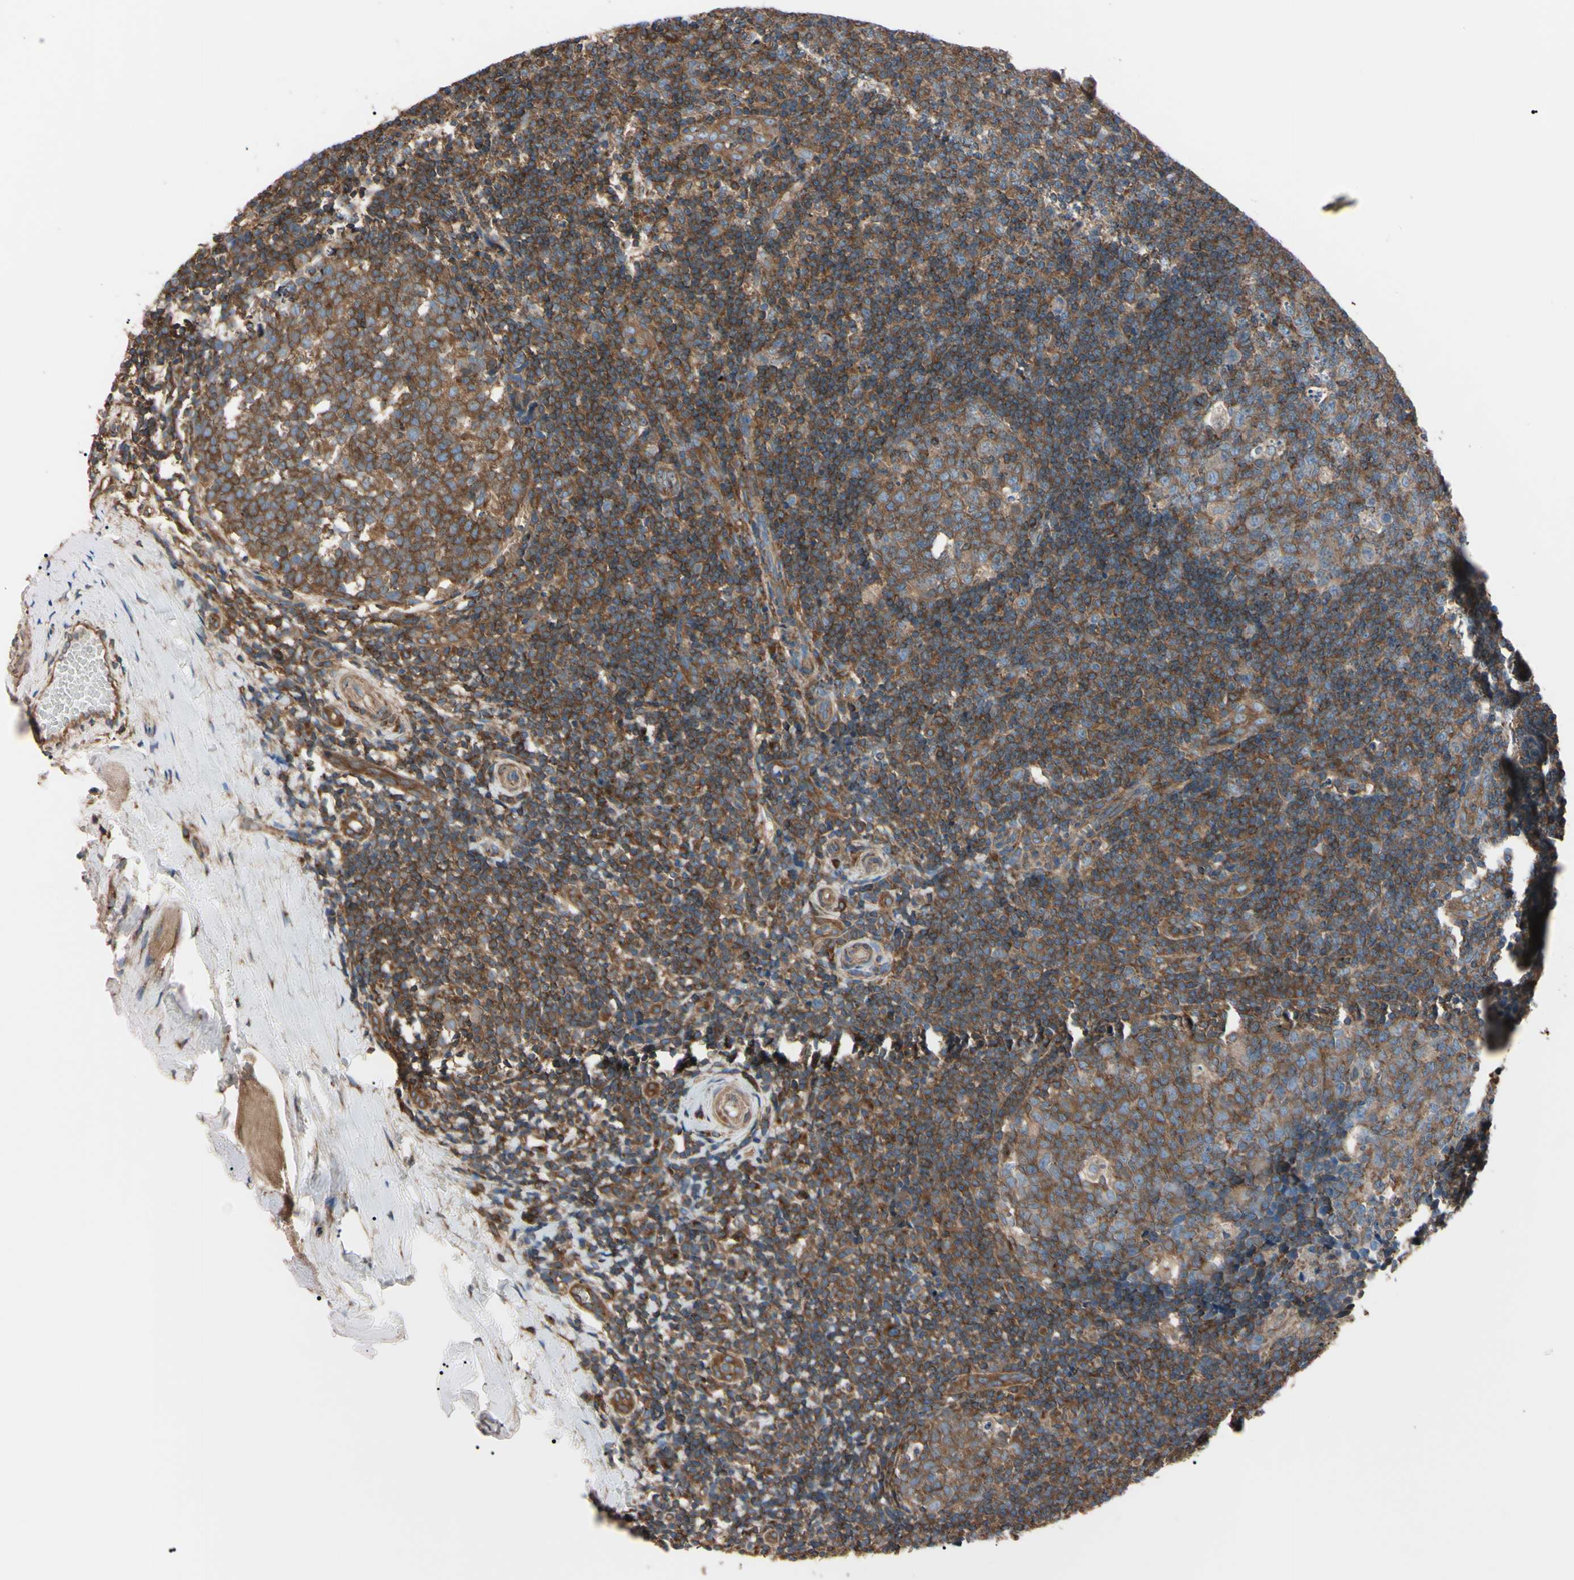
{"staining": {"intensity": "moderate", "quantity": ">75%", "location": "cytoplasmic/membranous"}, "tissue": "tonsil", "cell_type": "Germinal center cells", "image_type": "normal", "snomed": [{"axis": "morphology", "description": "Normal tissue, NOS"}, {"axis": "topography", "description": "Tonsil"}], "caption": "The histopathology image reveals immunohistochemical staining of benign tonsil. There is moderate cytoplasmic/membranous staining is appreciated in about >75% of germinal center cells.", "gene": "PRKACA", "patient": {"sex": "female", "age": 19}}